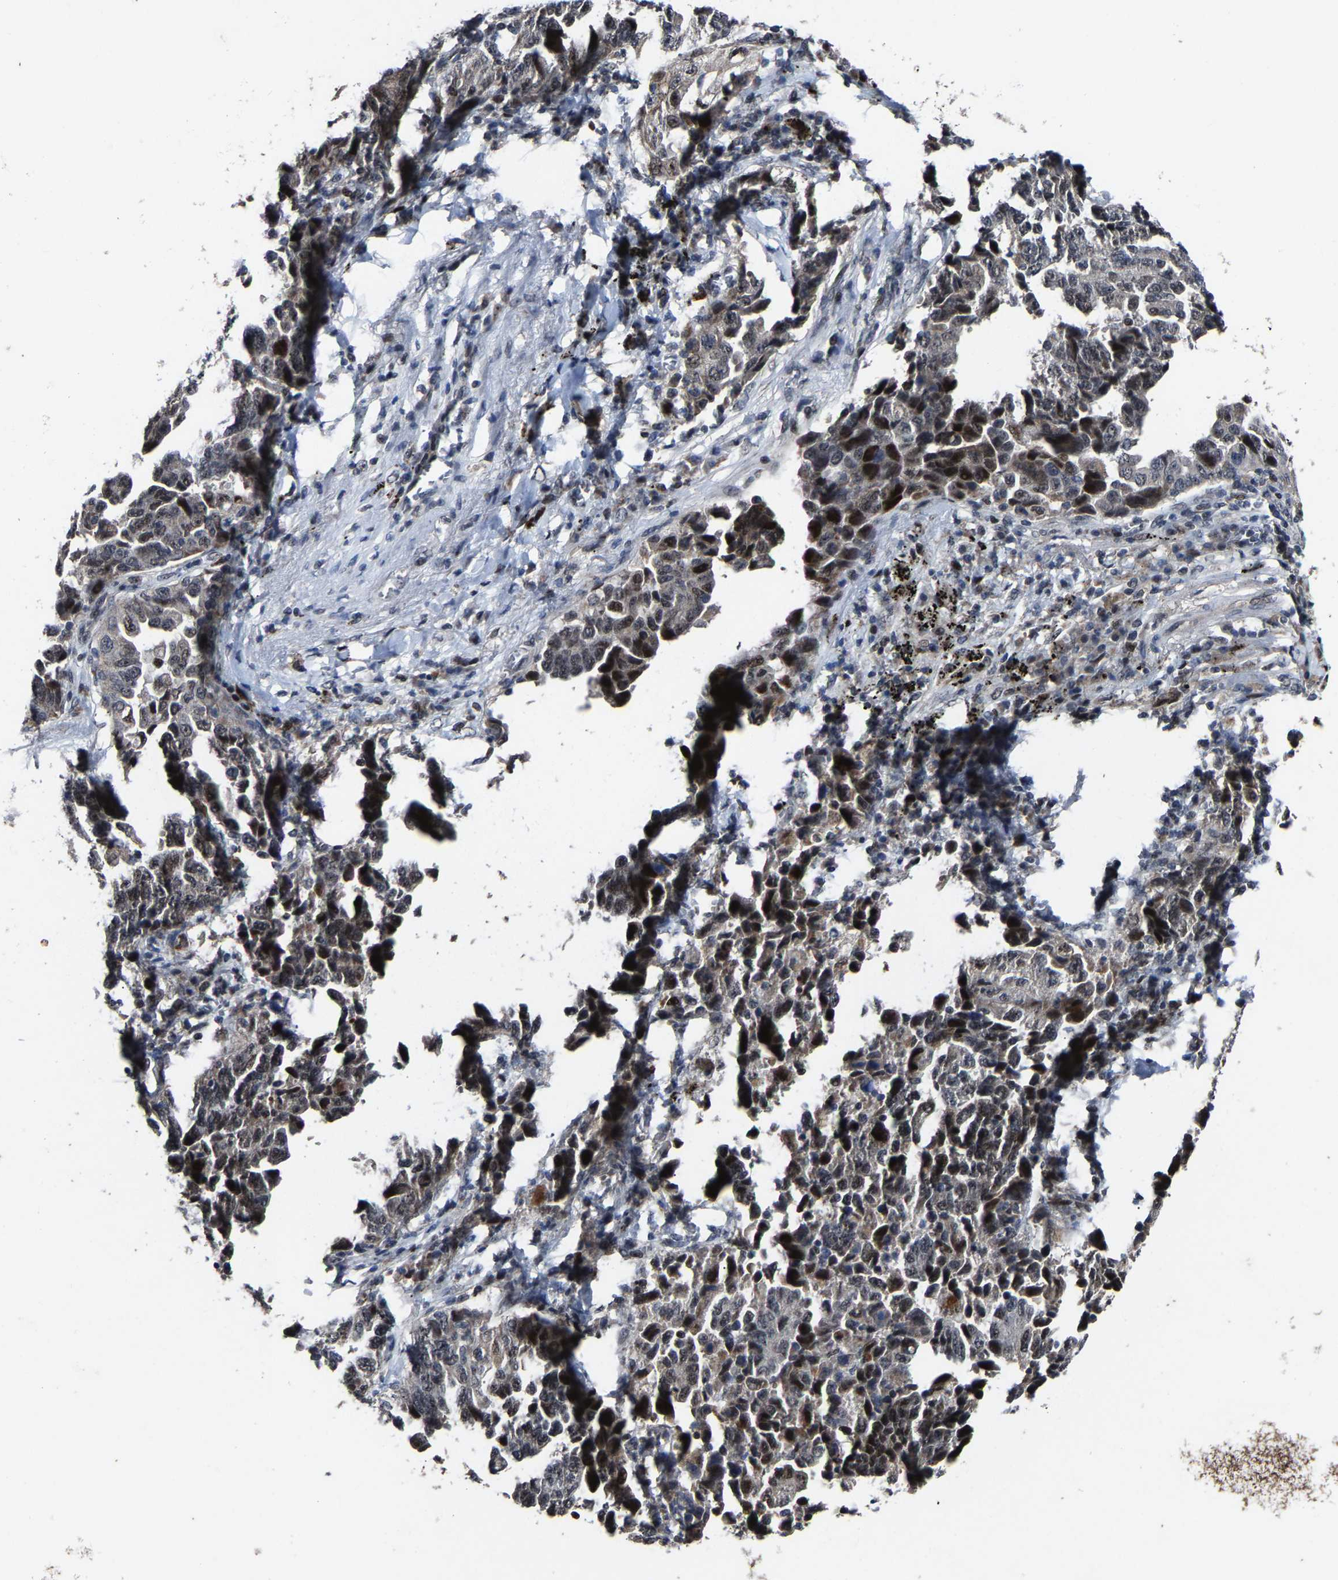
{"staining": {"intensity": "strong", "quantity": "25%-75%", "location": "nuclear"}, "tissue": "lung cancer", "cell_type": "Tumor cells", "image_type": "cancer", "snomed": [{"axis": "morphology", "description": "Adenocarcinoma, NOS"}, {"axis": "topography", "description": "Lung"}], "caption": "Immunohistochemical staining of lung cancer shows high levels of strong nuclear protein expression in about 25%-75% of tumor cells.", "gene": "LSM8", "patient": {"sex": "female", "age": 51}}